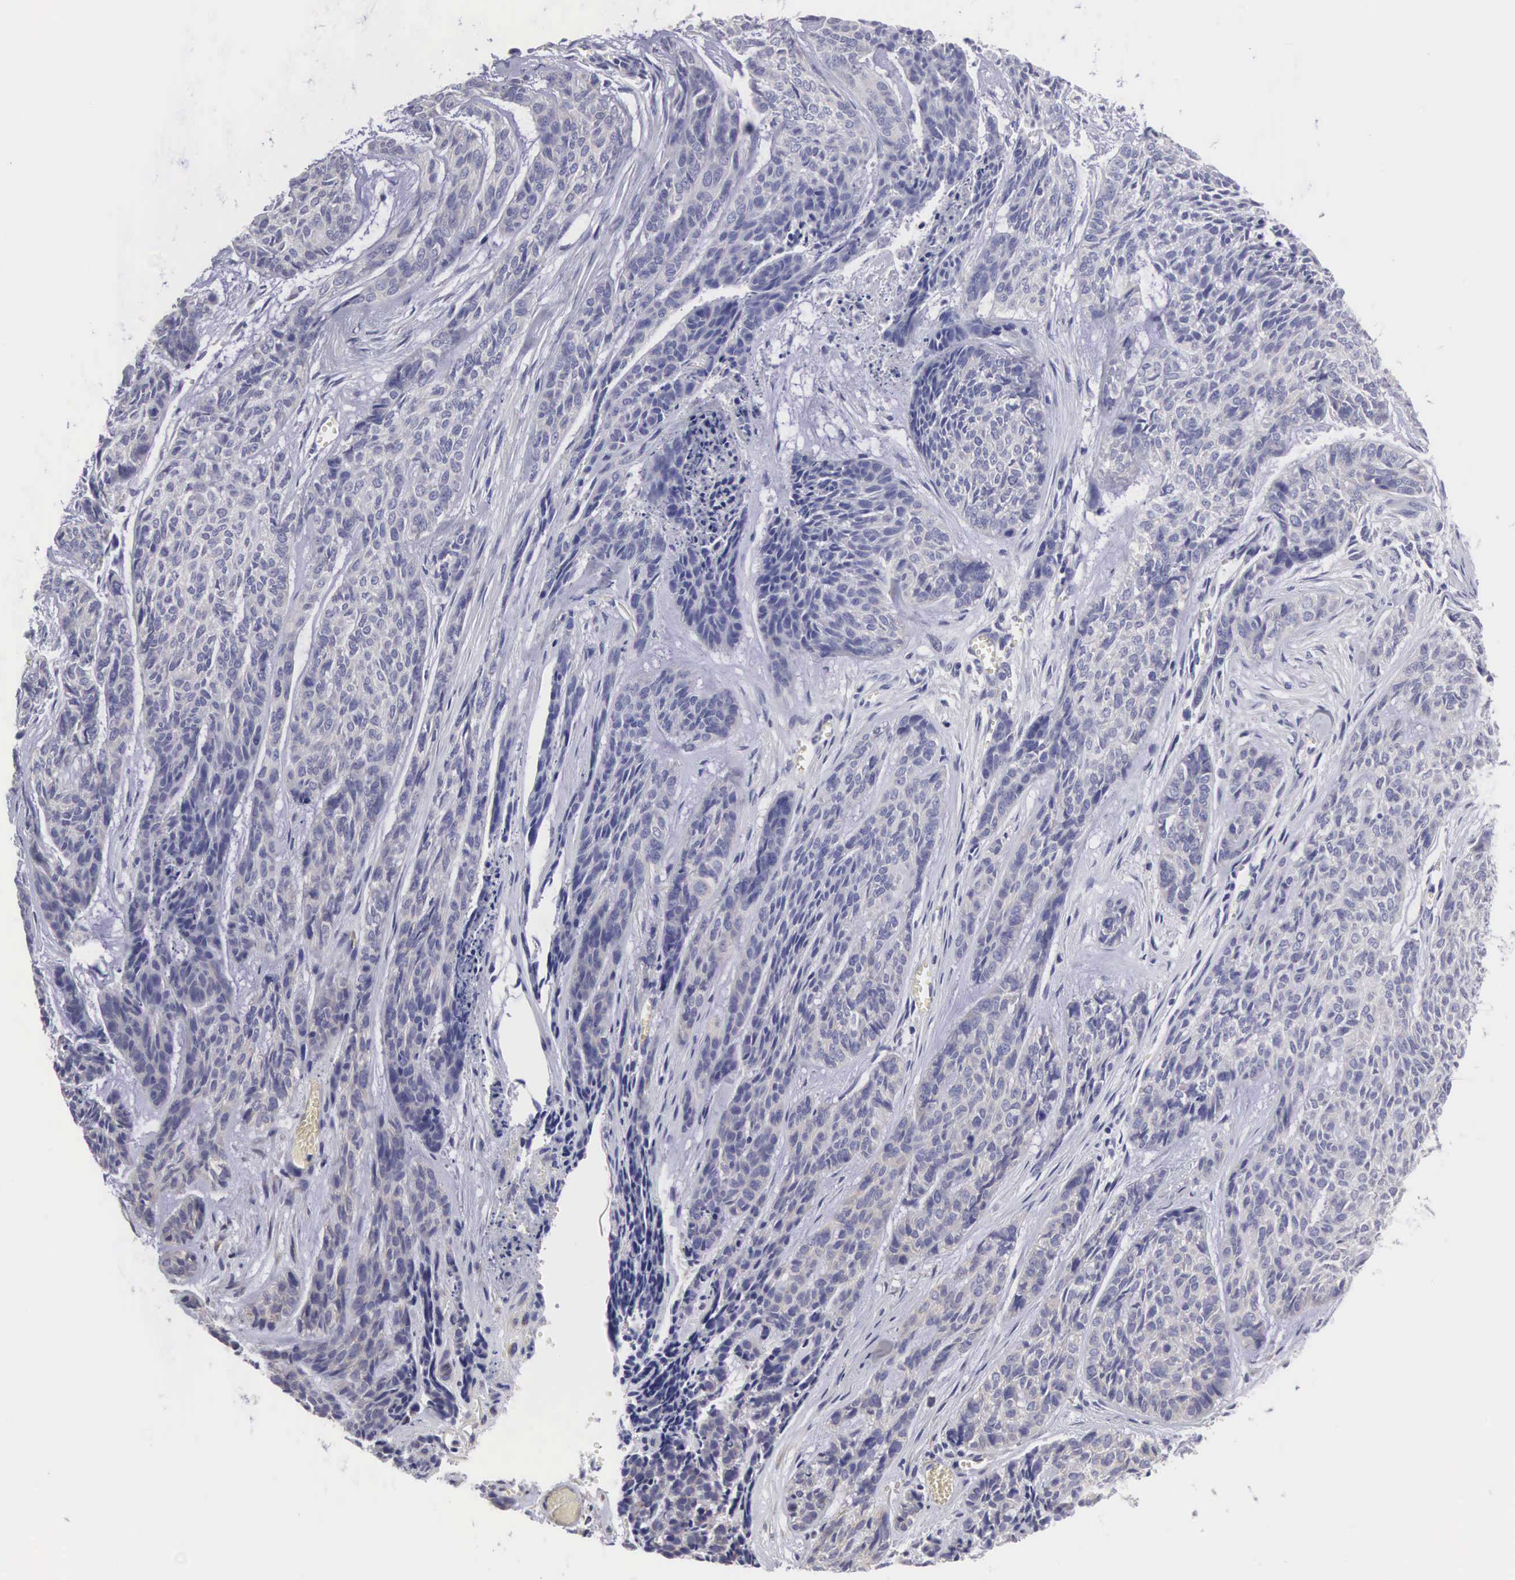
{"staining": {"intensity": "negative", "quantity": "none", "location": "none"}, "tissue": "skin cancer", "cell_type": "Tumor cells", "image_type": "cancer", "snomed": [{"axis": "morphology", "description": "Normal tissue, NOS"}, {"axis": "morphology", "description": "Basal cell carcinoma"}, {"axis": "topography", "description": "Skin"}], "caption": "This is an IHC photomicrograph of skin cancer (basal cell carcinoma). There is no staining in tumor cells.", "gene": "SLITRK4", "patient": {"sex": "female", "age": 65}}